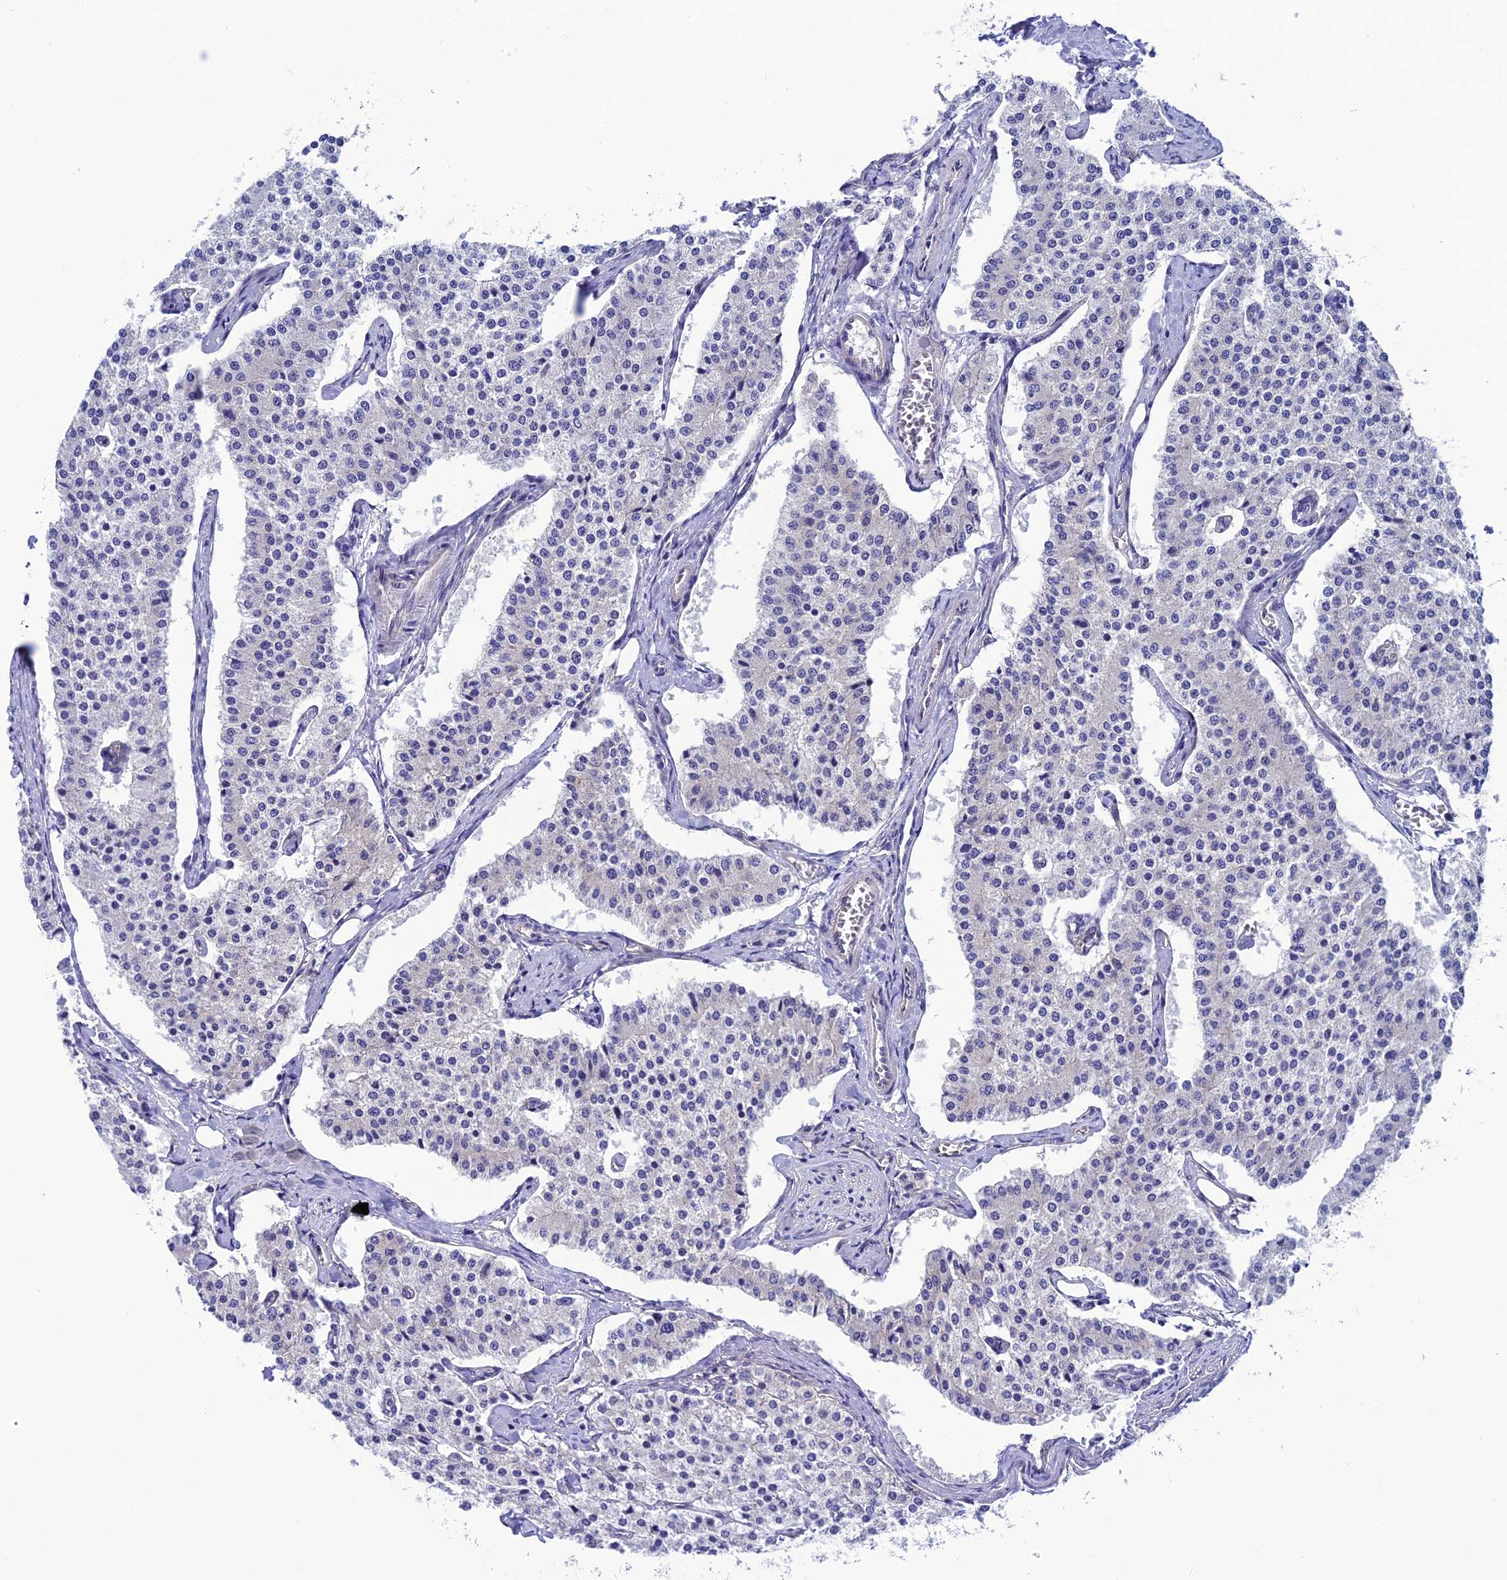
{"staining": {"intensity": "negative", "quantity": "none", "location": "none"}, "tissue": "carcinoid", "cell_type": "Tumor cells", "image_type": "cancer", "snomed": [{"axis": "morphology", "description": "Carcinoid, malignant, NOS"}, {"axis": "topography", "description": "Colon"}], "caption": "Tumor cells show no significant positivity in carcinoid (malignant). Brightfield microscopy of immunohistochemistry stained with DAB (brown) and hematoxylin (blue), captured at high magnification.", "gene": "PPFIA3", "patient": {"sex": "female", "age": 52}}